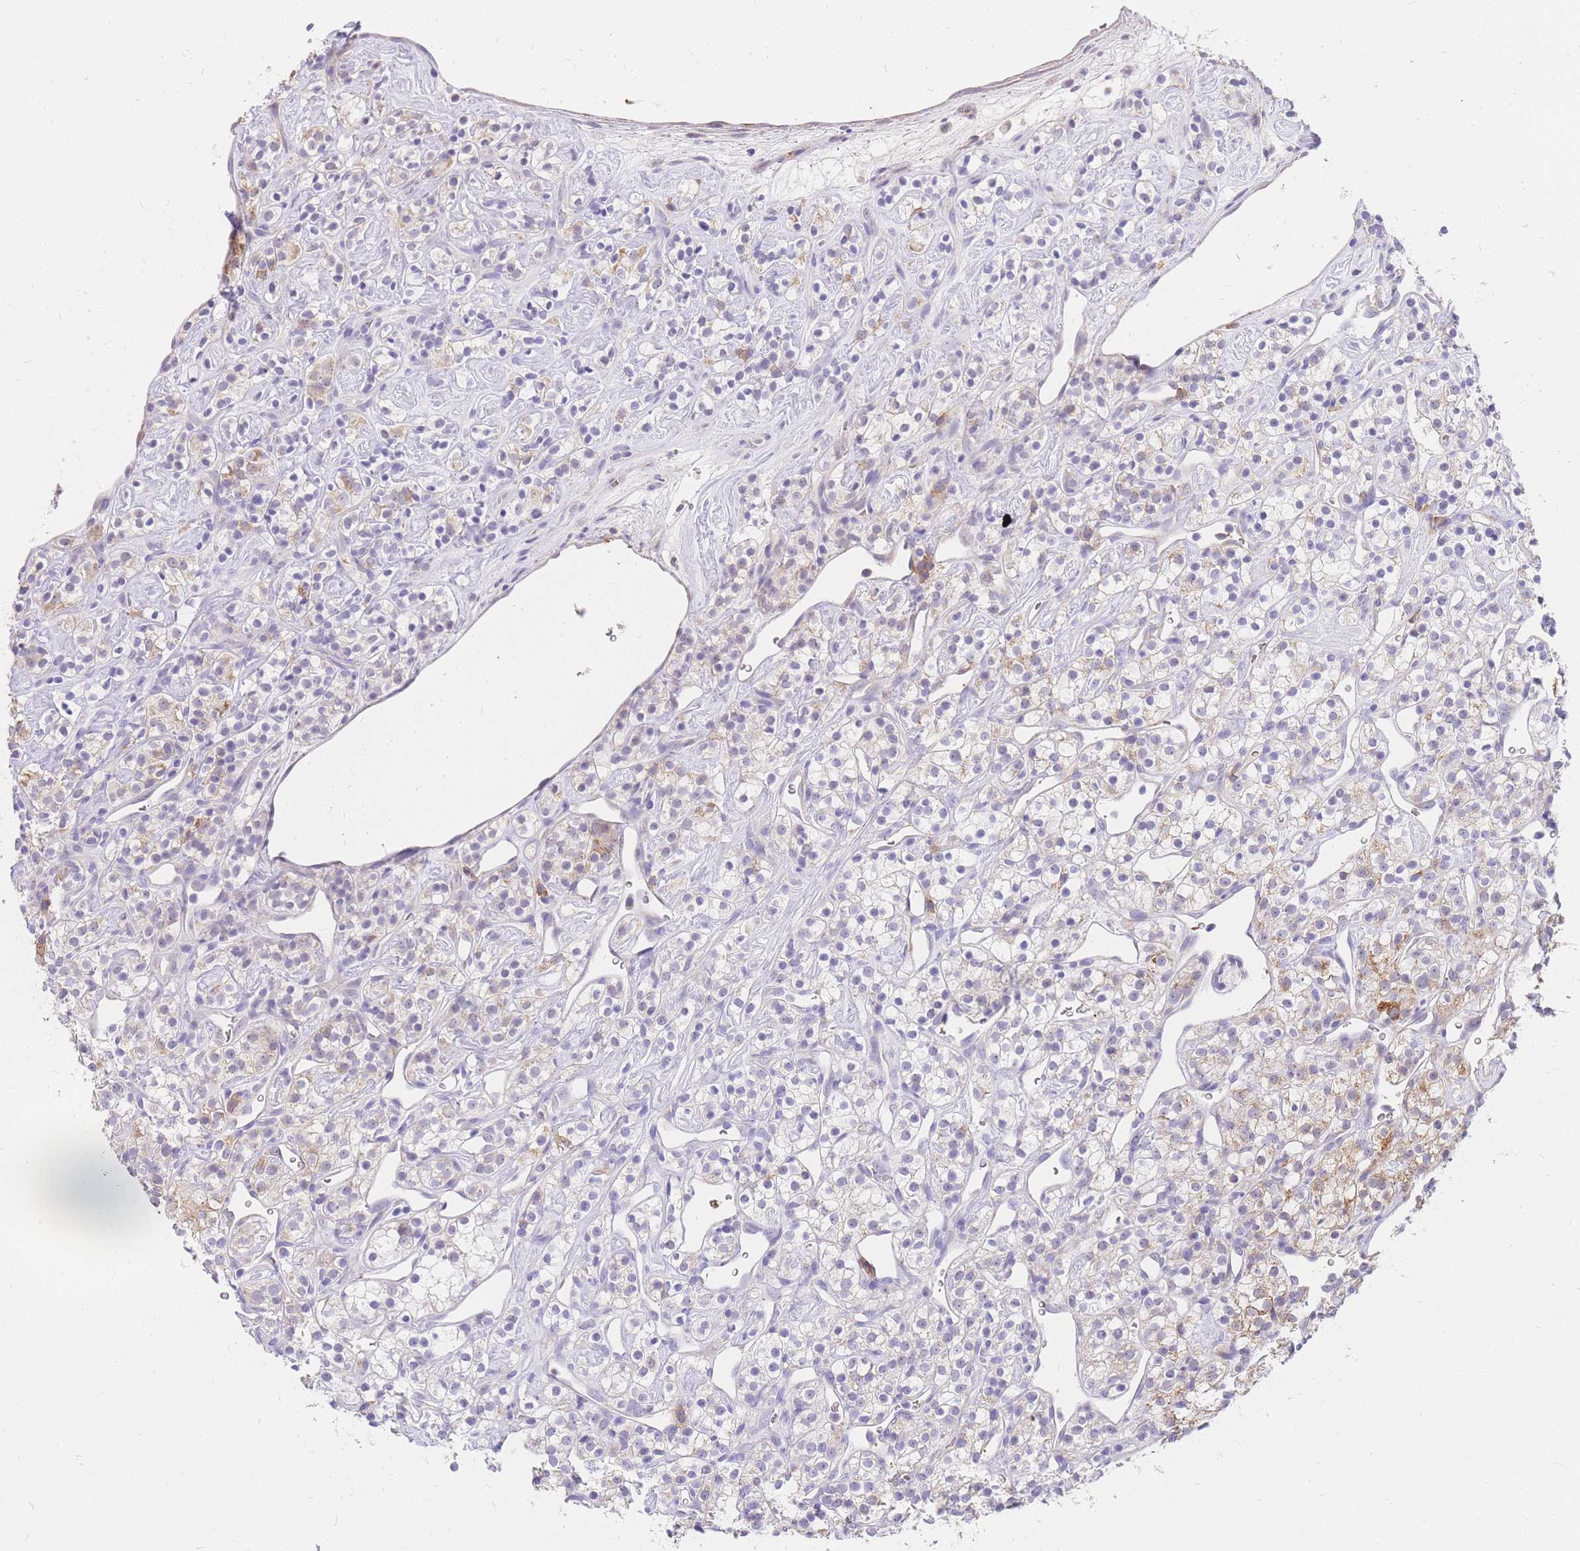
{"staining": {"intensity": "weak", "quantity": "<25%", "location": "cytoplasmic/membranous"}, "tissue": "renal cancer", "cell_type": "Tumor cells", "image_type": "cancer", "snomed": [{"axis": "morphology", "description": "Adenocarcinoma, NOS"}, {"axis": "topography", "description": "Kidney"}], "caption": "There is no significant positivity in tumor cells of renal cancer.", "gene": "C2orf88", "patient": {"sex": "male", "age": 77}}